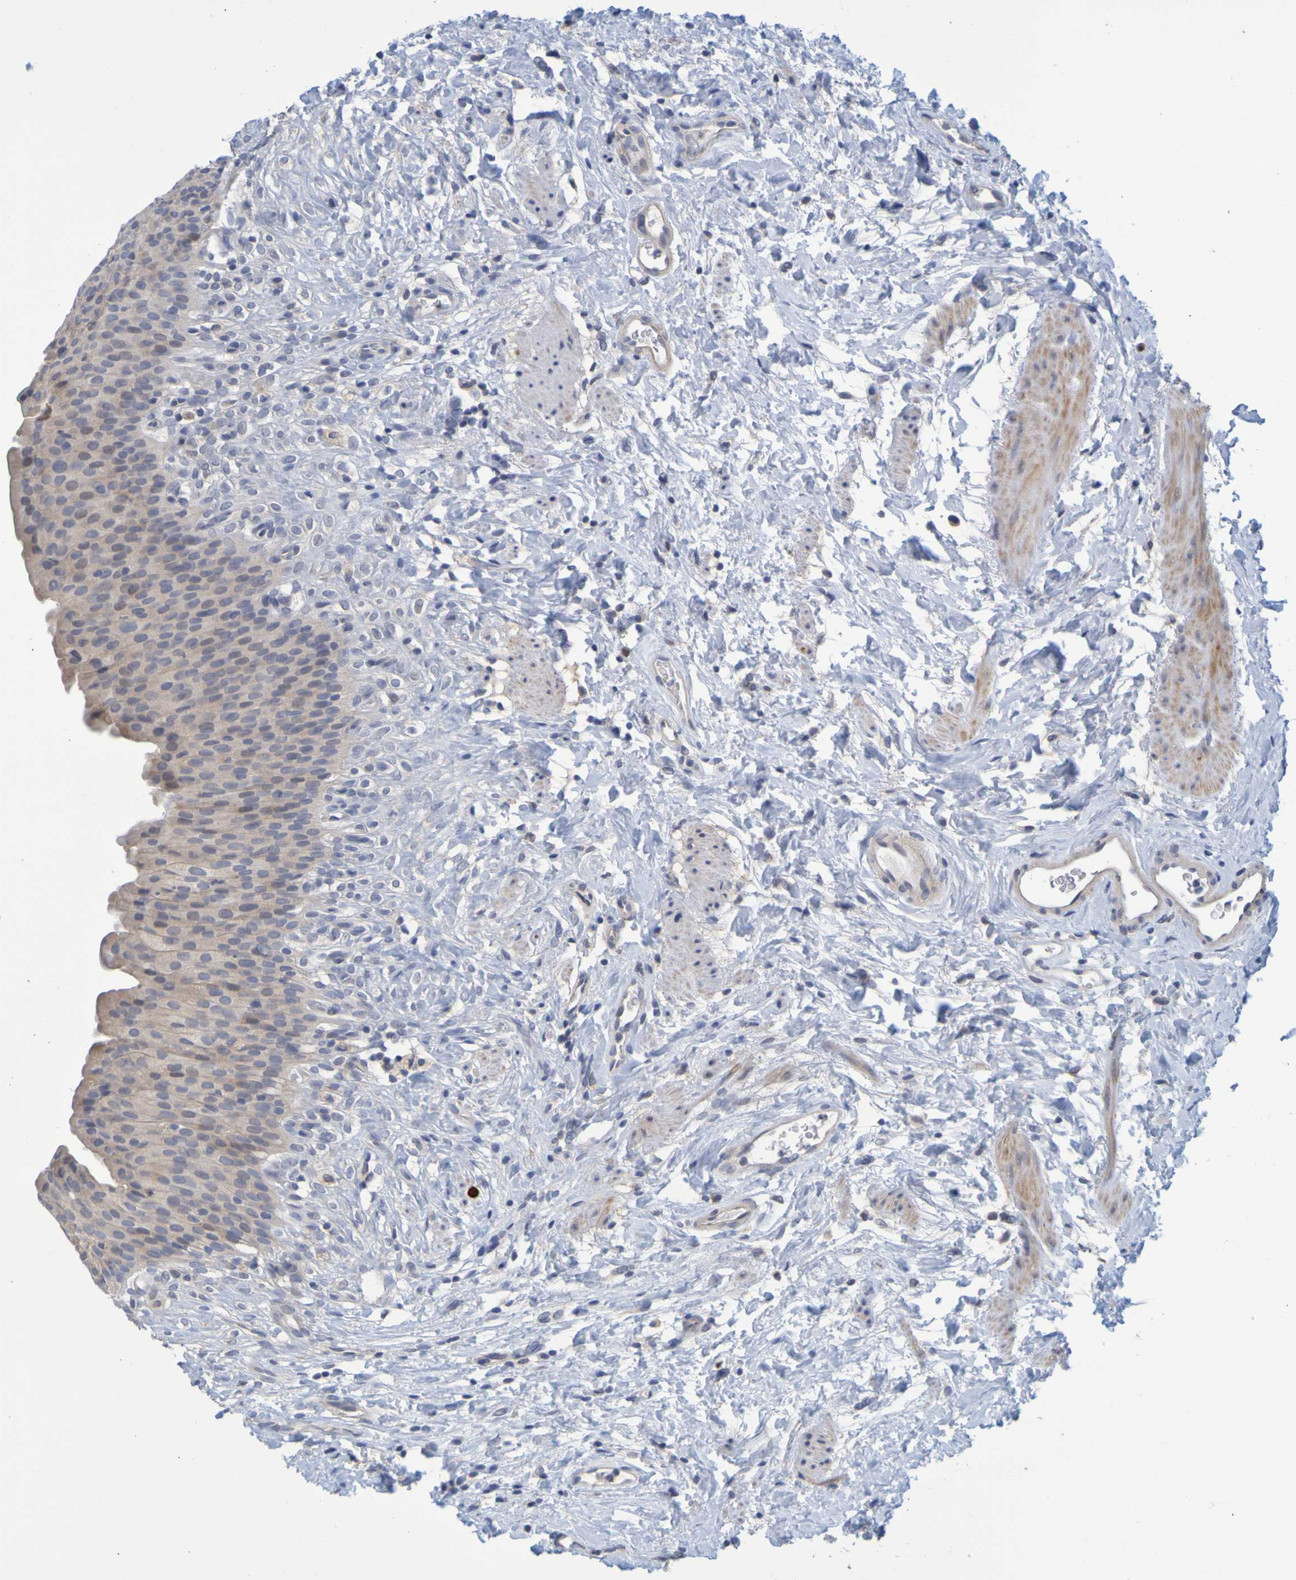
{"staining": {"intensity": "weak", "quantity": "25%-75%", "location": "cytoplasmic/membranous"}, "tissue": "urinary bladder", "cell_type": "Urothelial cells", "image_type": "normal", "snomed": [{"axis": "morphology", "description": "Normal tissue, NOS"}, {"axis": "topography", "description": "Urinary bladder"}], "caption": "Immunohistochemistry (IHC) image of benign urinary bladder: human urinary bladder stained using IHC reveals low levels of weak protein expression localized specifically in the cytoplasmic/membranous of urothelial cells, appearing as a cytoplasmic/membranous brown color.", "gene": "ENDOU", "patient": {"sex": "female", "age": 79}}